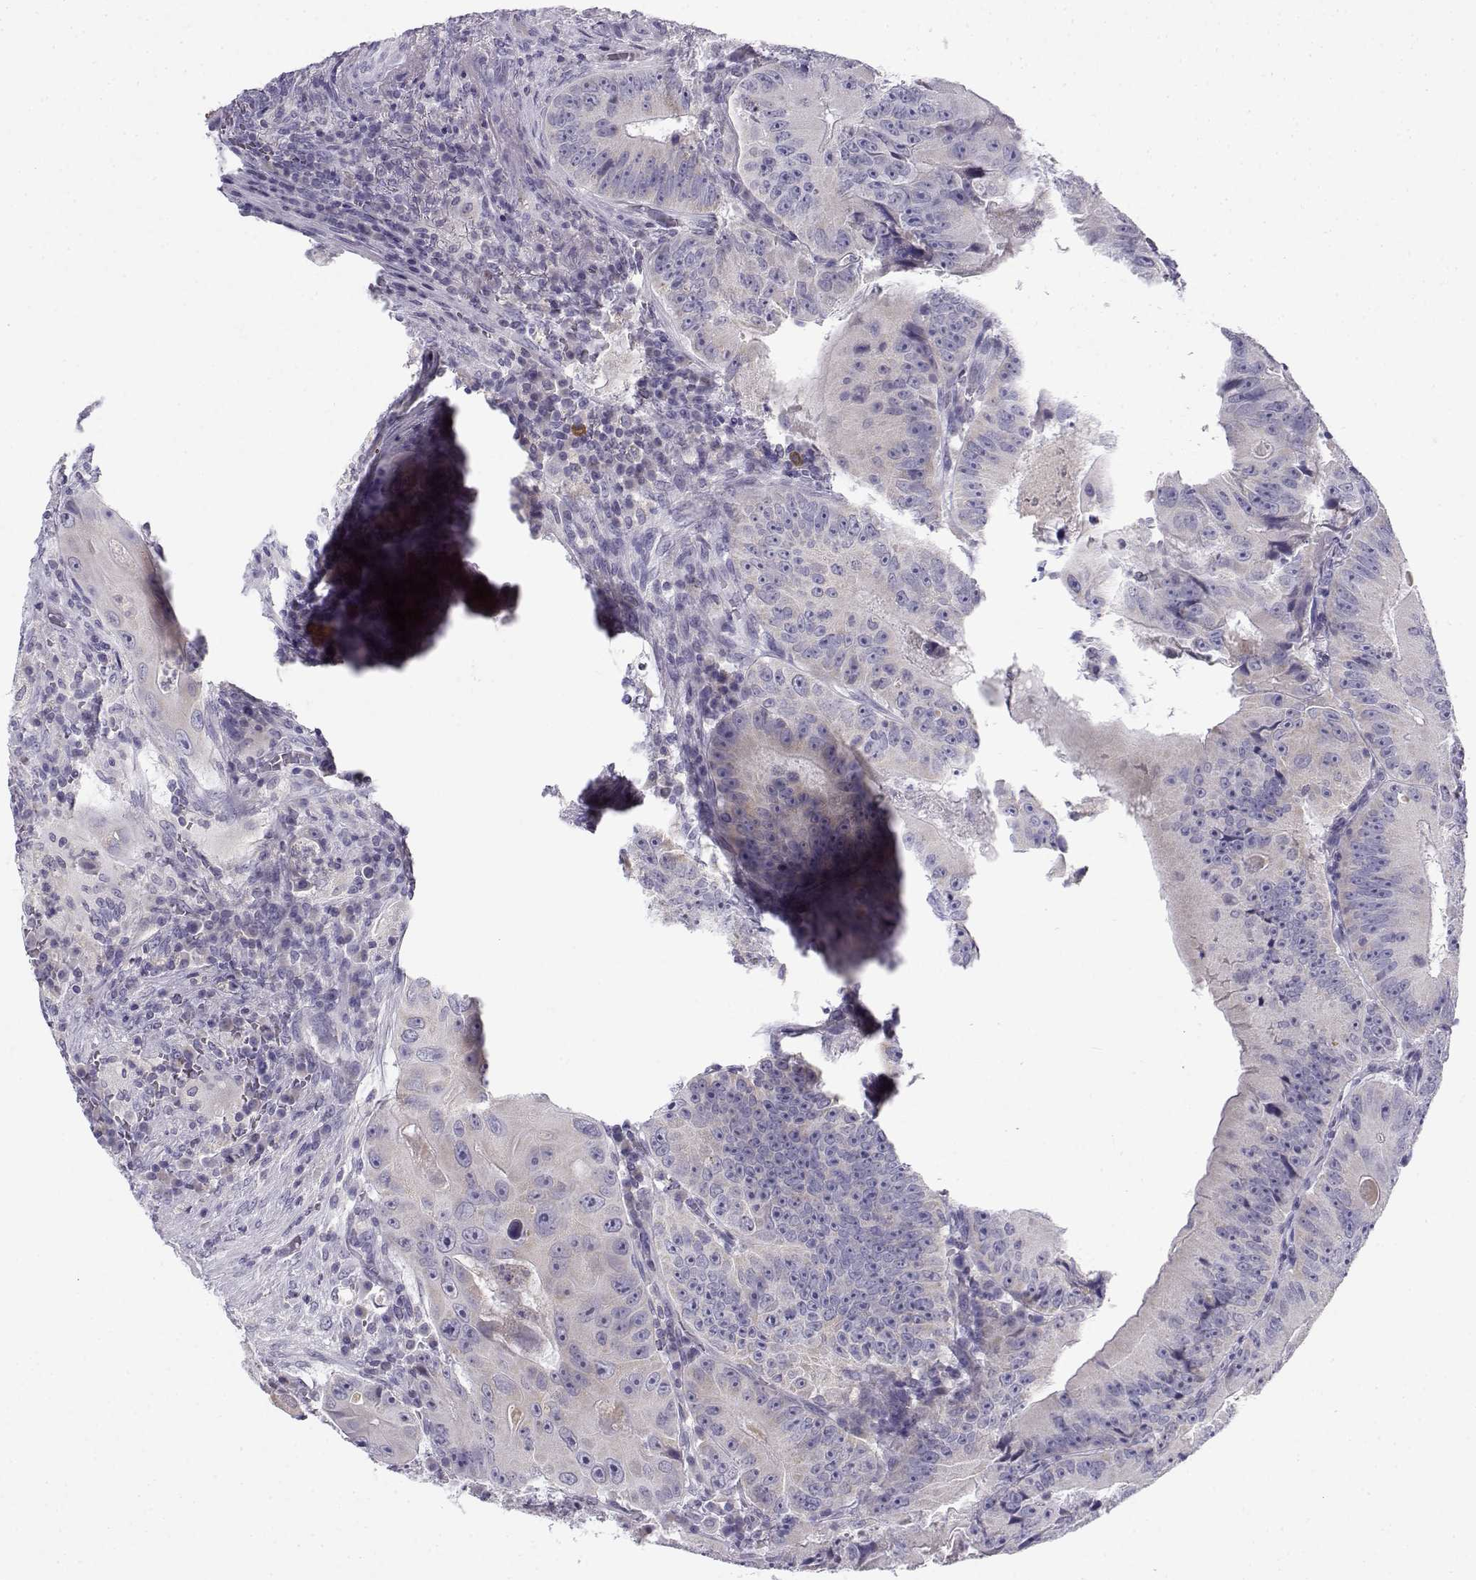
{"staining": {"intensity": "negative", "quantity": "none", "location": "none"}, "tissue": "colorectal cancer", "cell_type": "Tumor cells", "image_type": "cancer", "snomed": [{"axis": "morphology", "description": "Adenocarcinoma, NOS"}, {"axis": "topography", "description": "Colon"}], "caption": "Adenocarcinoma (colorectal) was stained to show a protein in brown. There is no significant expression in tumor cells. Brightfield microscopy of immunohistochemistry stained with DAB (brown) and hematoxylin (blue), captured at high magnification.", "gene": "FAM166A", "patient": {"sex": "female", "age": 86}}